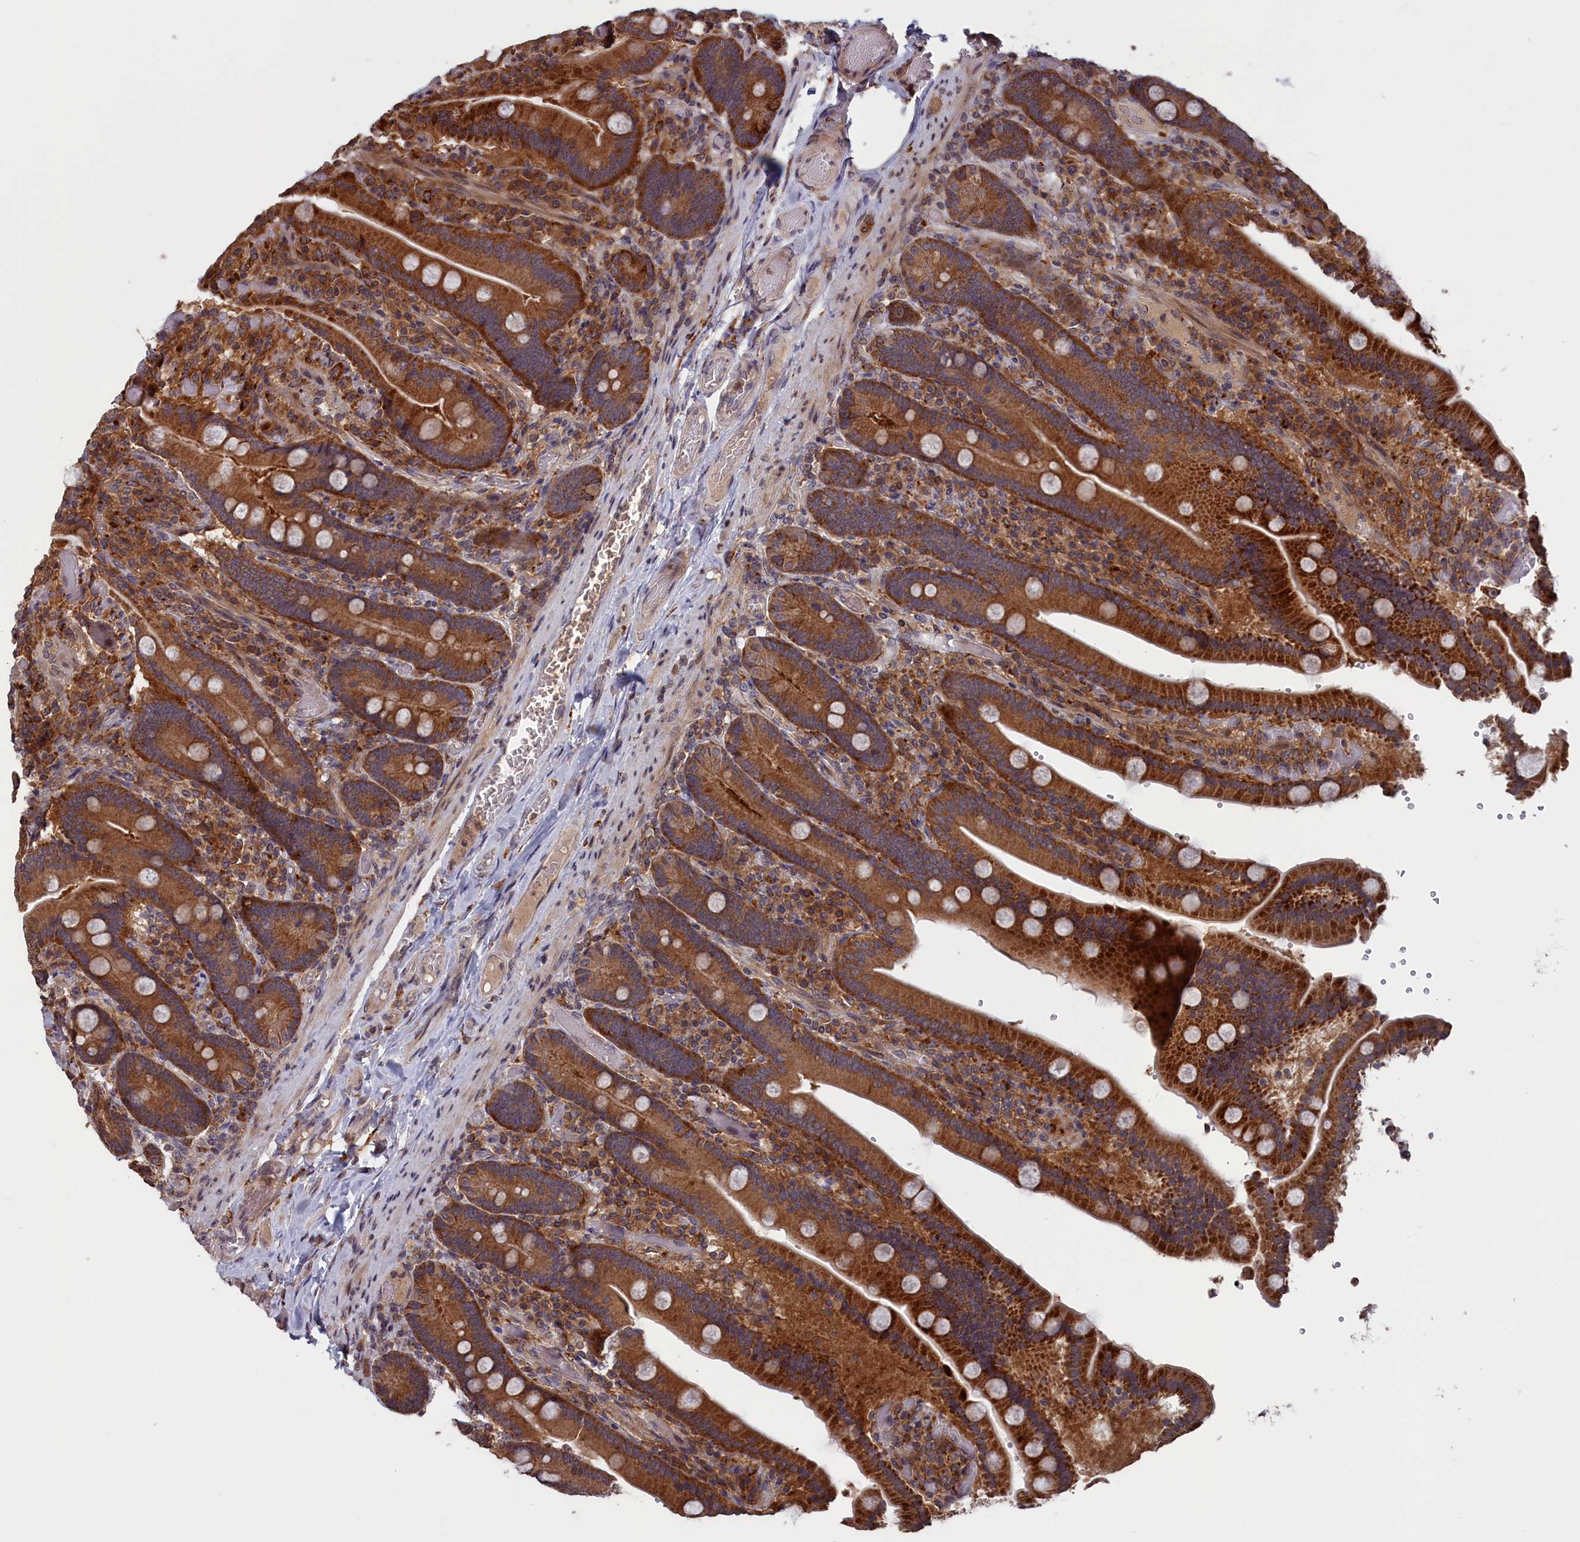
{"staining": {"intensity": "moderate", "quantity": ">75%", "location": "cytoplasmic/membranous"}, "tissue": "duodenum", "cell_type": "Glandular cells", "image_type": "normal", "snomed": [{"axis": "morphology", "description": "Normal tissue, NOS"}, {"axis": "topography", "description": "Duodenum"}], "caption": "Duodenum stained for a protein (brown) displays moderate cytoplasmic/membranous positive staining in approximately >75% of glandular cells.", "gene": "CACTIN", "patient": {"sex": "female", "age": 62}}